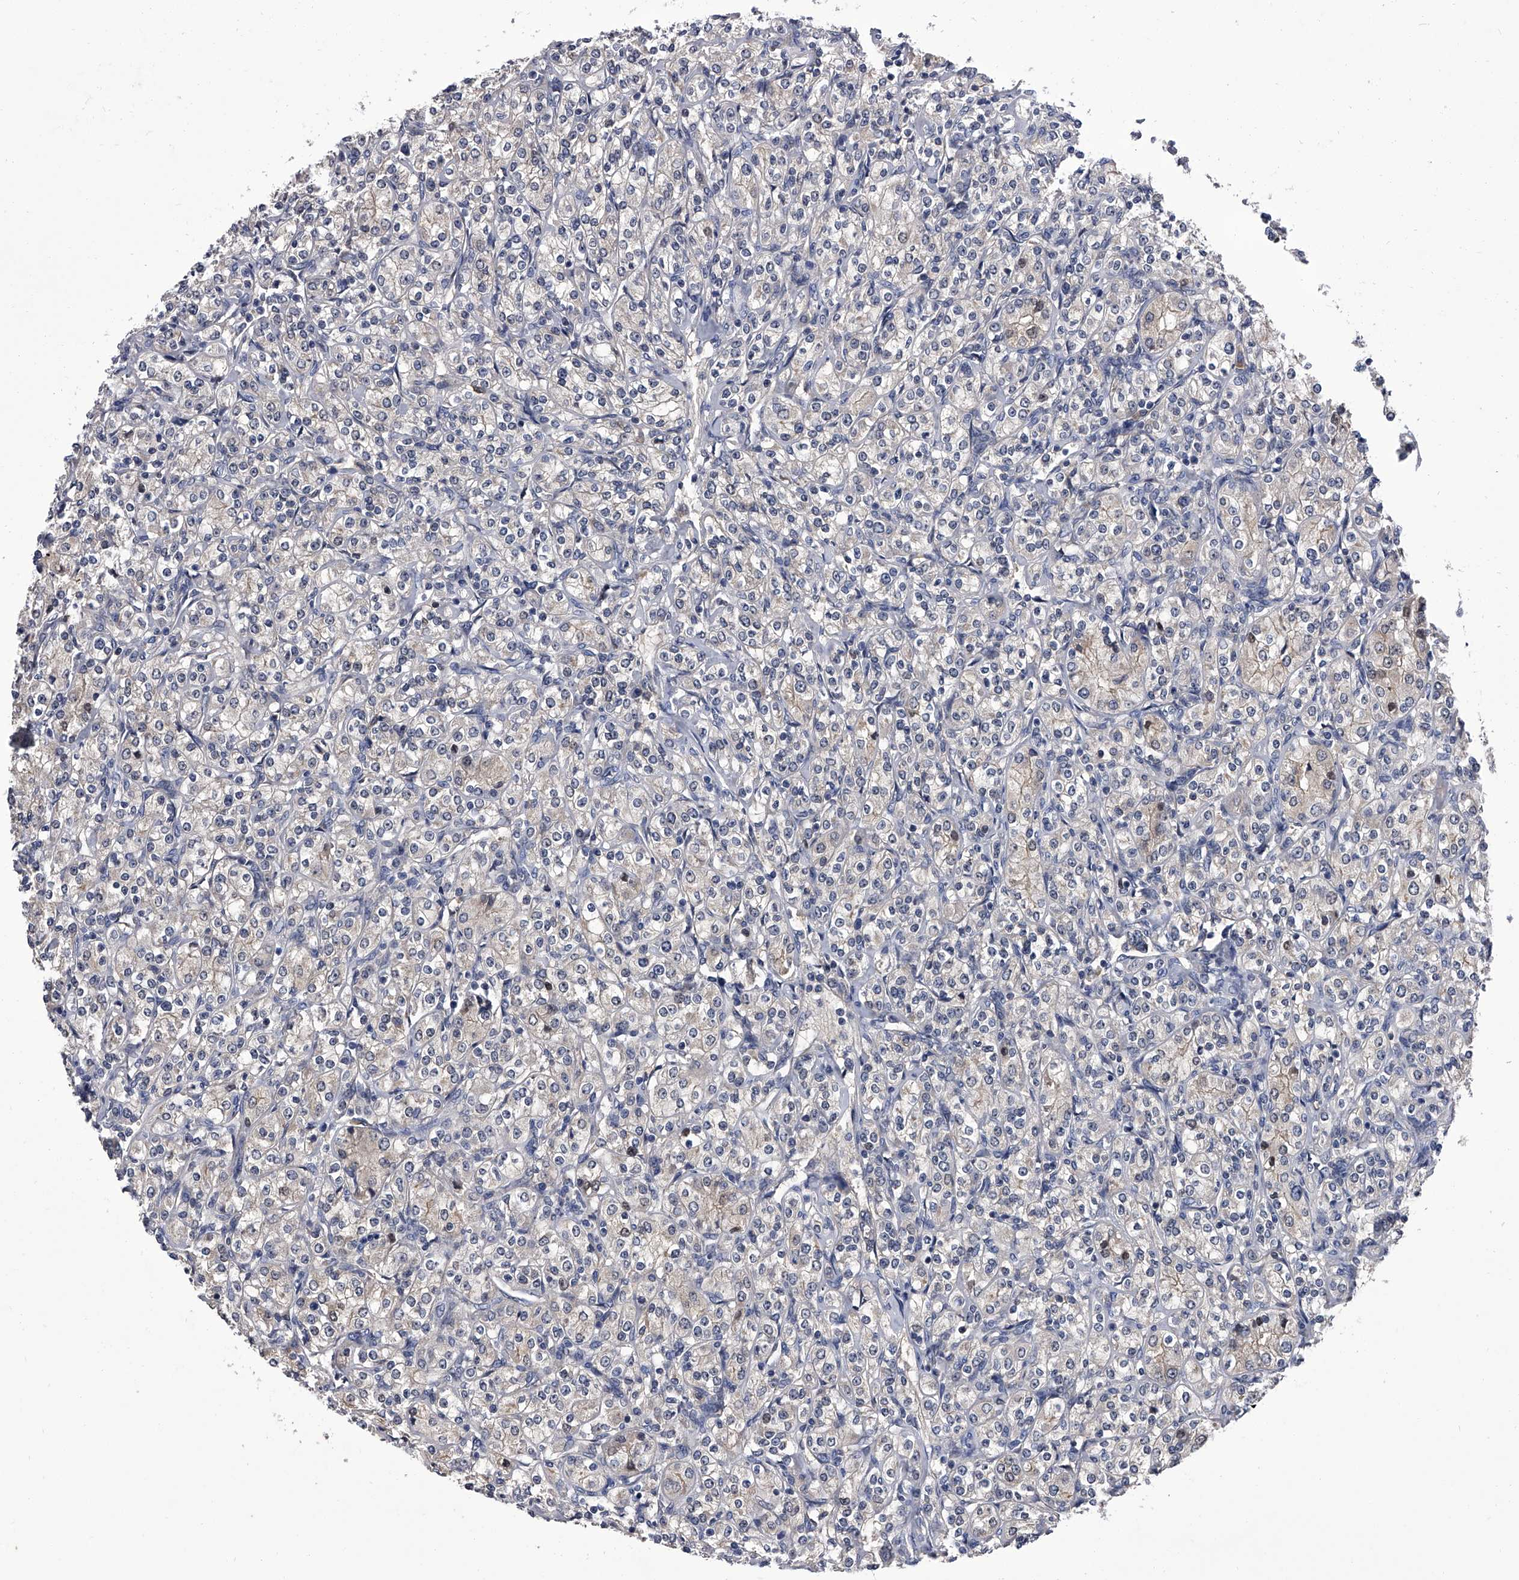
{"staining": {"intensity": "negative", "quantity": "none", "location": "none"}, "tissue": "renal cancer", "cell_type": "Tumor cells", "image_type": "cancer", "snomed": [{"axis": "morphology", "description": "Adenocarcinoma, NOS"}, {"axis": "topography", "description": "Kidney"}], "caption": "An immunohistochemistry (IHC) histopathology image of renal adenocarcinoma is shown. There is no staining in tumor cells of renal adenocarcinoma.", "gene": "SLC18B1", "patient": {"sex": "male", "age": 77}}